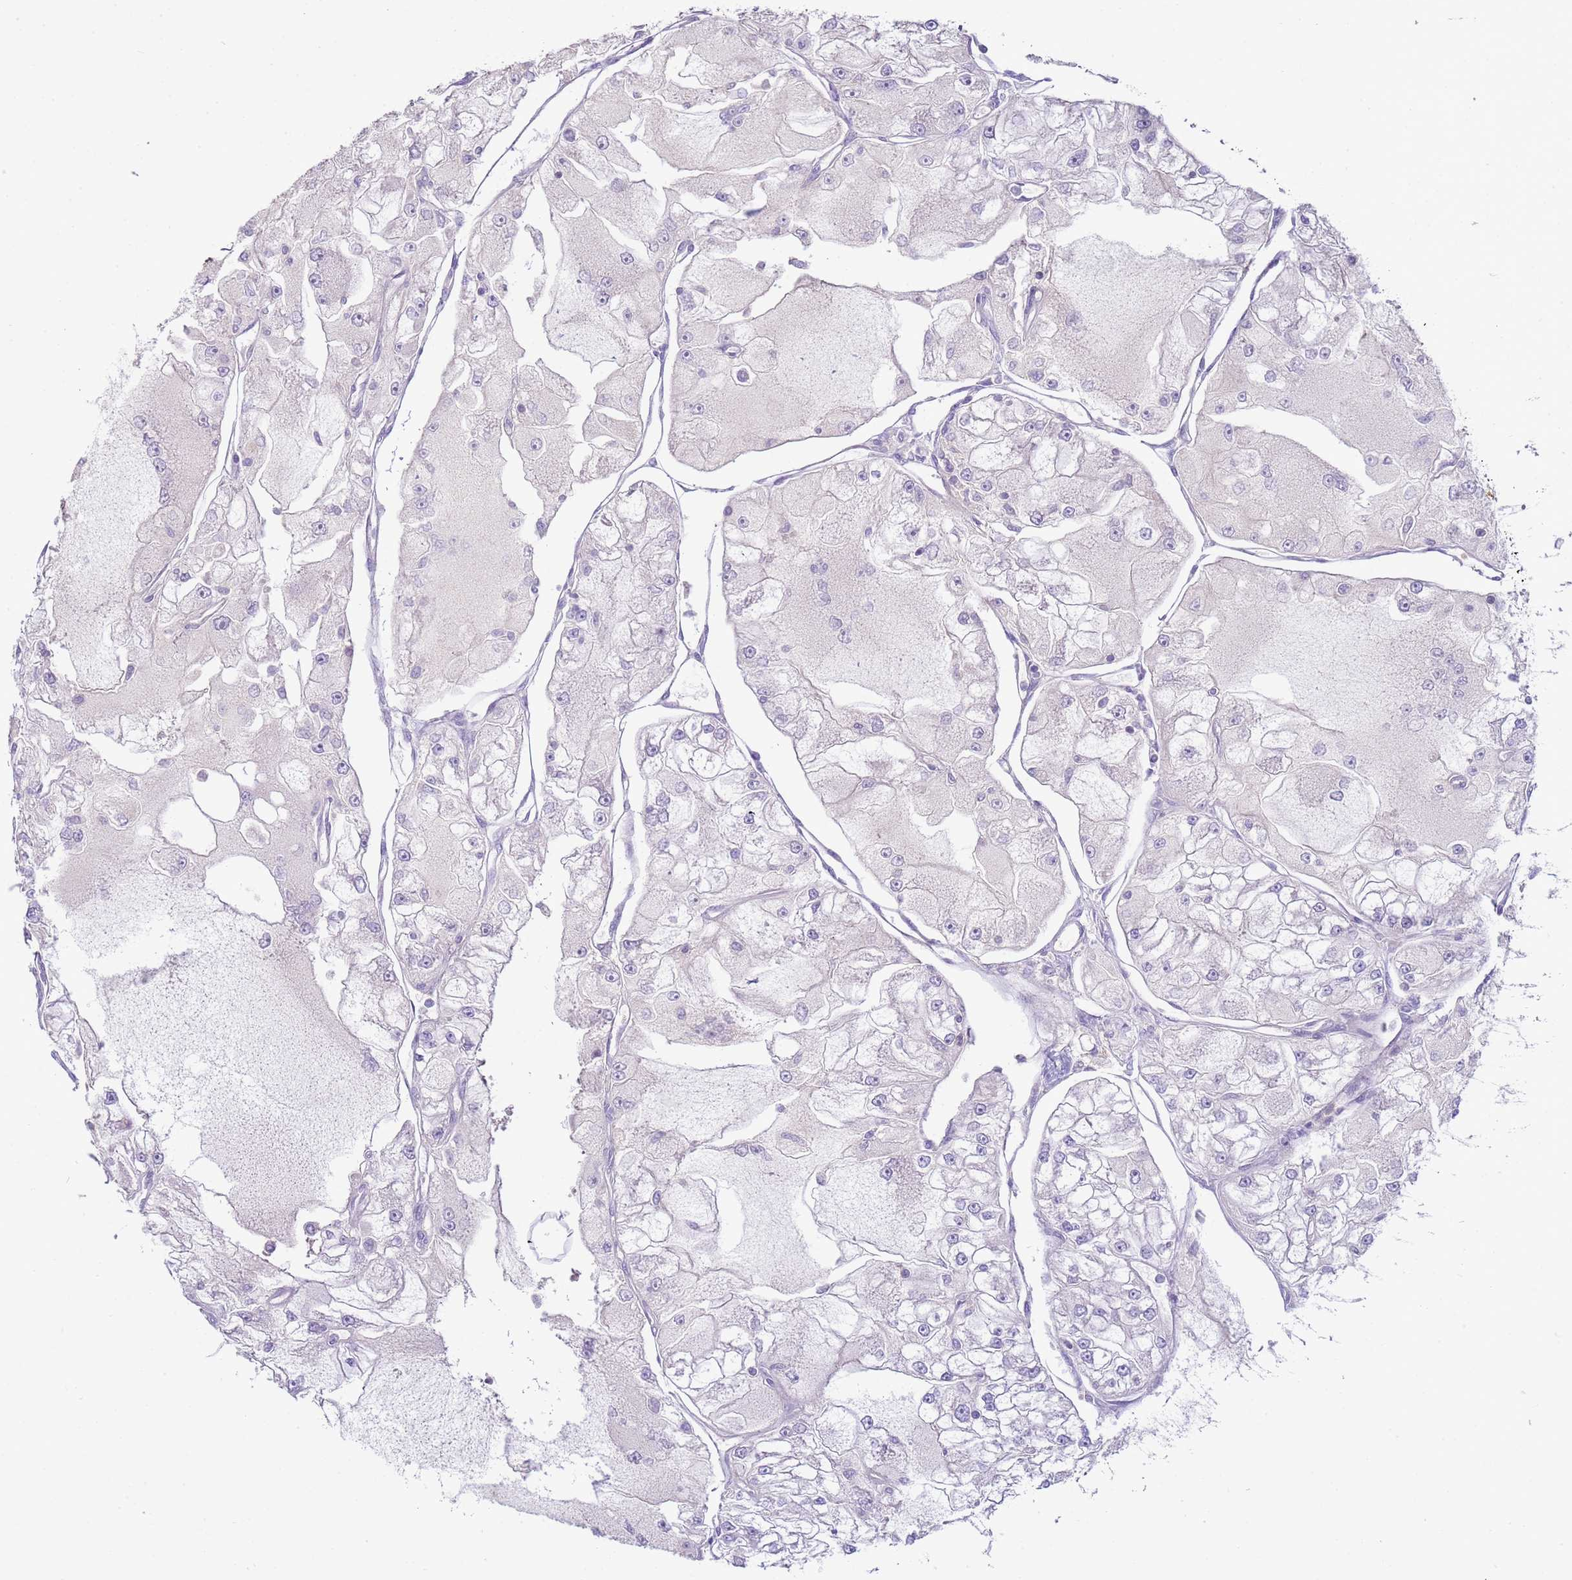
{"staining": {"intensity": "negative", "quantity": "none", "location": "none"}, "tissue": "renal cancer", "cell_type": "Tumor cells", "image_type": "cancer", "snomed": [{"axis": "morphology", "description": "Adenocarcinoma, NOS"}, {"axis": "topography", "description": "Kidney"}], "caption": "This histopathology image is of adenocarcinoma (renal) stained with immunohistochemistry (IHC) to label a protein in brown with the nuclei are counter-stained blue. There is no staining in tumor cells.", "gene": "IL2RG", "patient": {"sex": "female", "age": 72}}